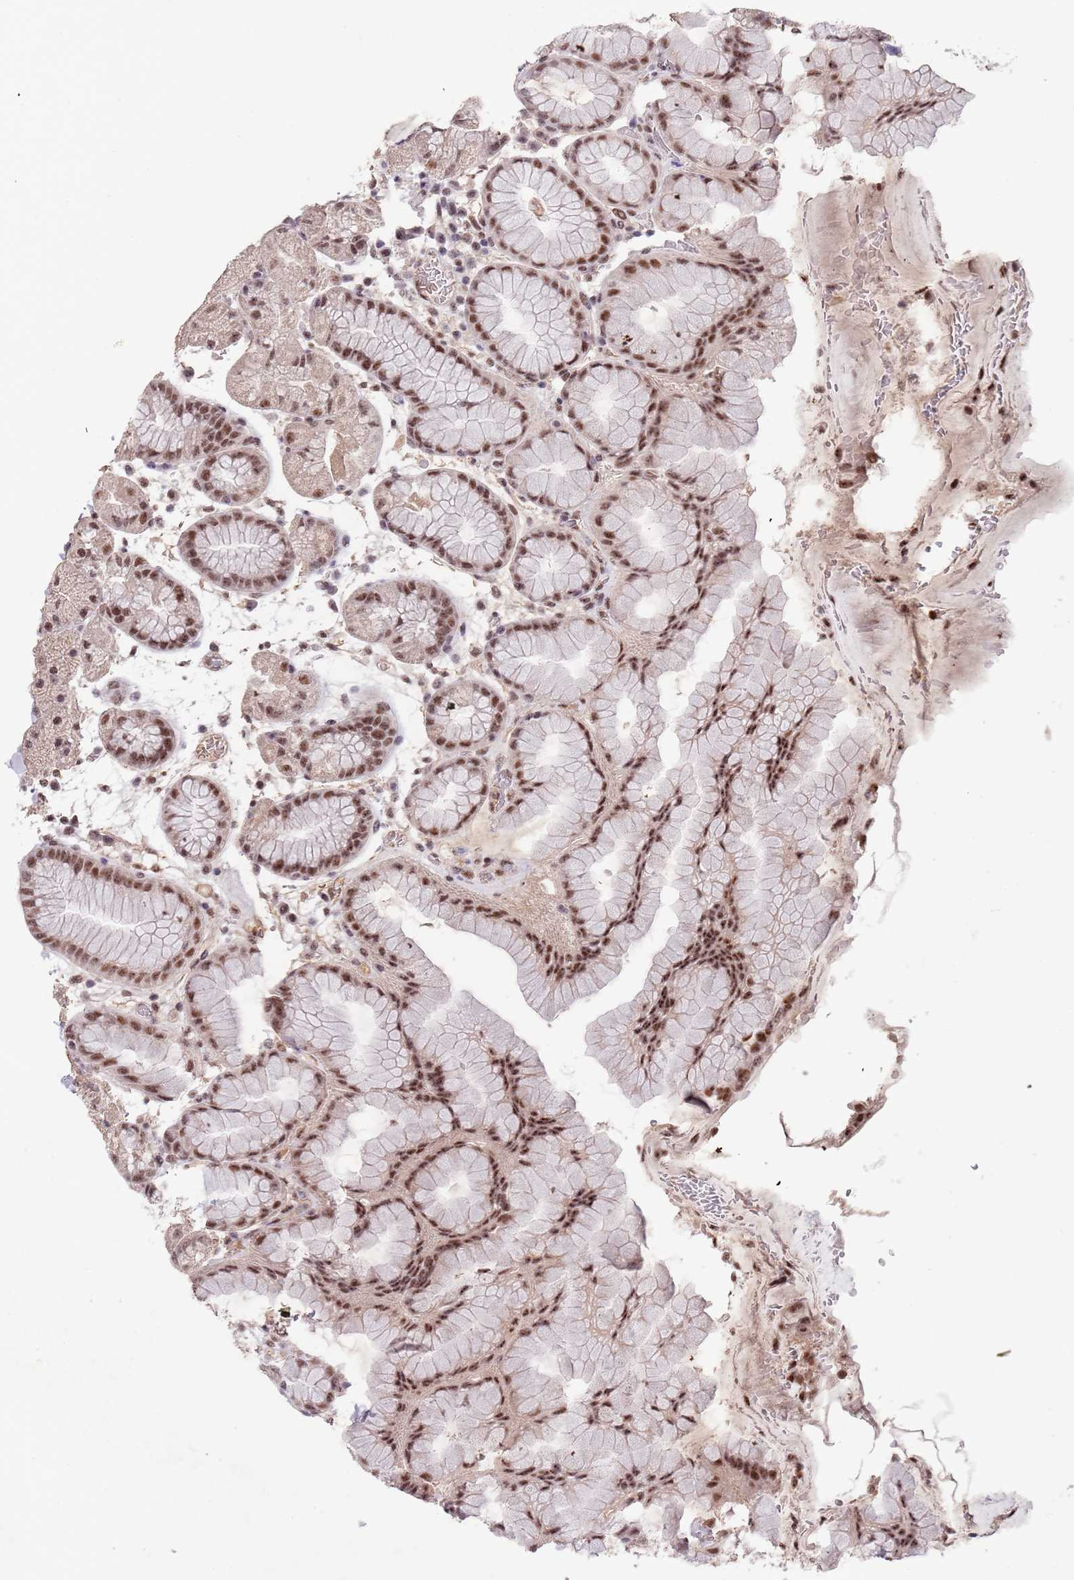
{"staining": {"intensity": "moderate", "quantity": ">75%", "location": "nuclear"}, "tissue": "stomach", "cell_type": "Glandular cells", "image_type": "normal", "snomed": [{"axis": "morphology", "description": "Normal tissue, NOS"}, {"axis": "topography", "description": "Stomach, upper"}, {"axis": "topography", "description": "Stomach, lower"}], "caption": "Protein expression by IHC reveals moderate nuclear positivity in approximately >75% of glandular cells in unremarkable stomach. (DAB (3,3'-diaminobenzidine) IHC with brightfield microscopy, high magnification).", "gene": "CIZ1", "patient": {"sex": "male", "age": 67}}